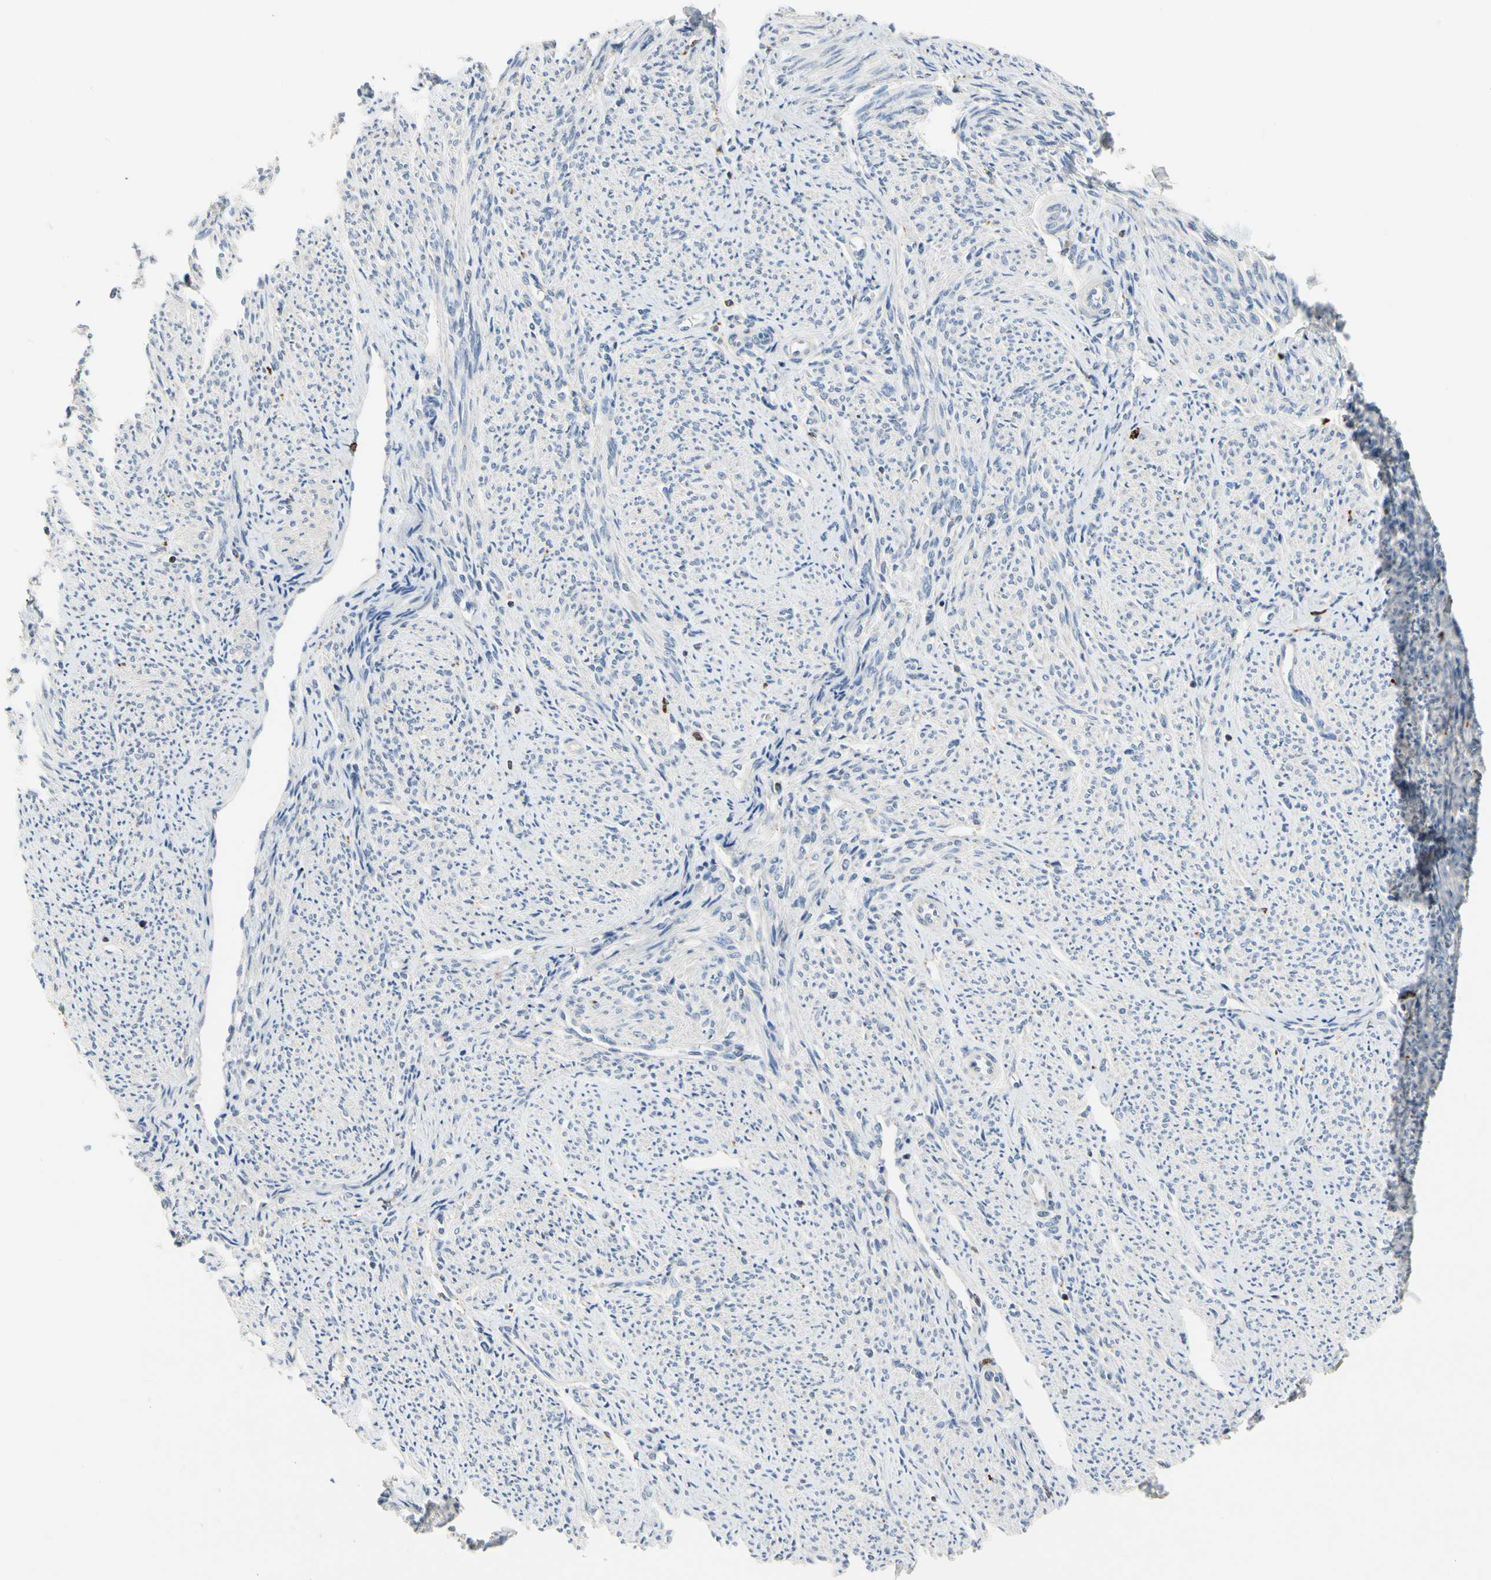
{"staining": {"intensity": "negative", "quantity": "none", "location": "none"}, "tissue": "smooth muscle", "cell_type": "Smooth muscle cells", "image_type": "normal", "snomed": [{"axis": "morphology", "description": "Normal tissue, NOS"}, {"axis": "topography", "description": "Smooth muscle"}], "caption": "Smooth muscle cells show no significant expression in benign smooth muscle. (Brightfield microscopy of DAB (3,3'-diaminobenzidine) immunohistochemistry at high magnification).", "gene": "ADA2", "patient": {"sex": "female", "age": 65}}